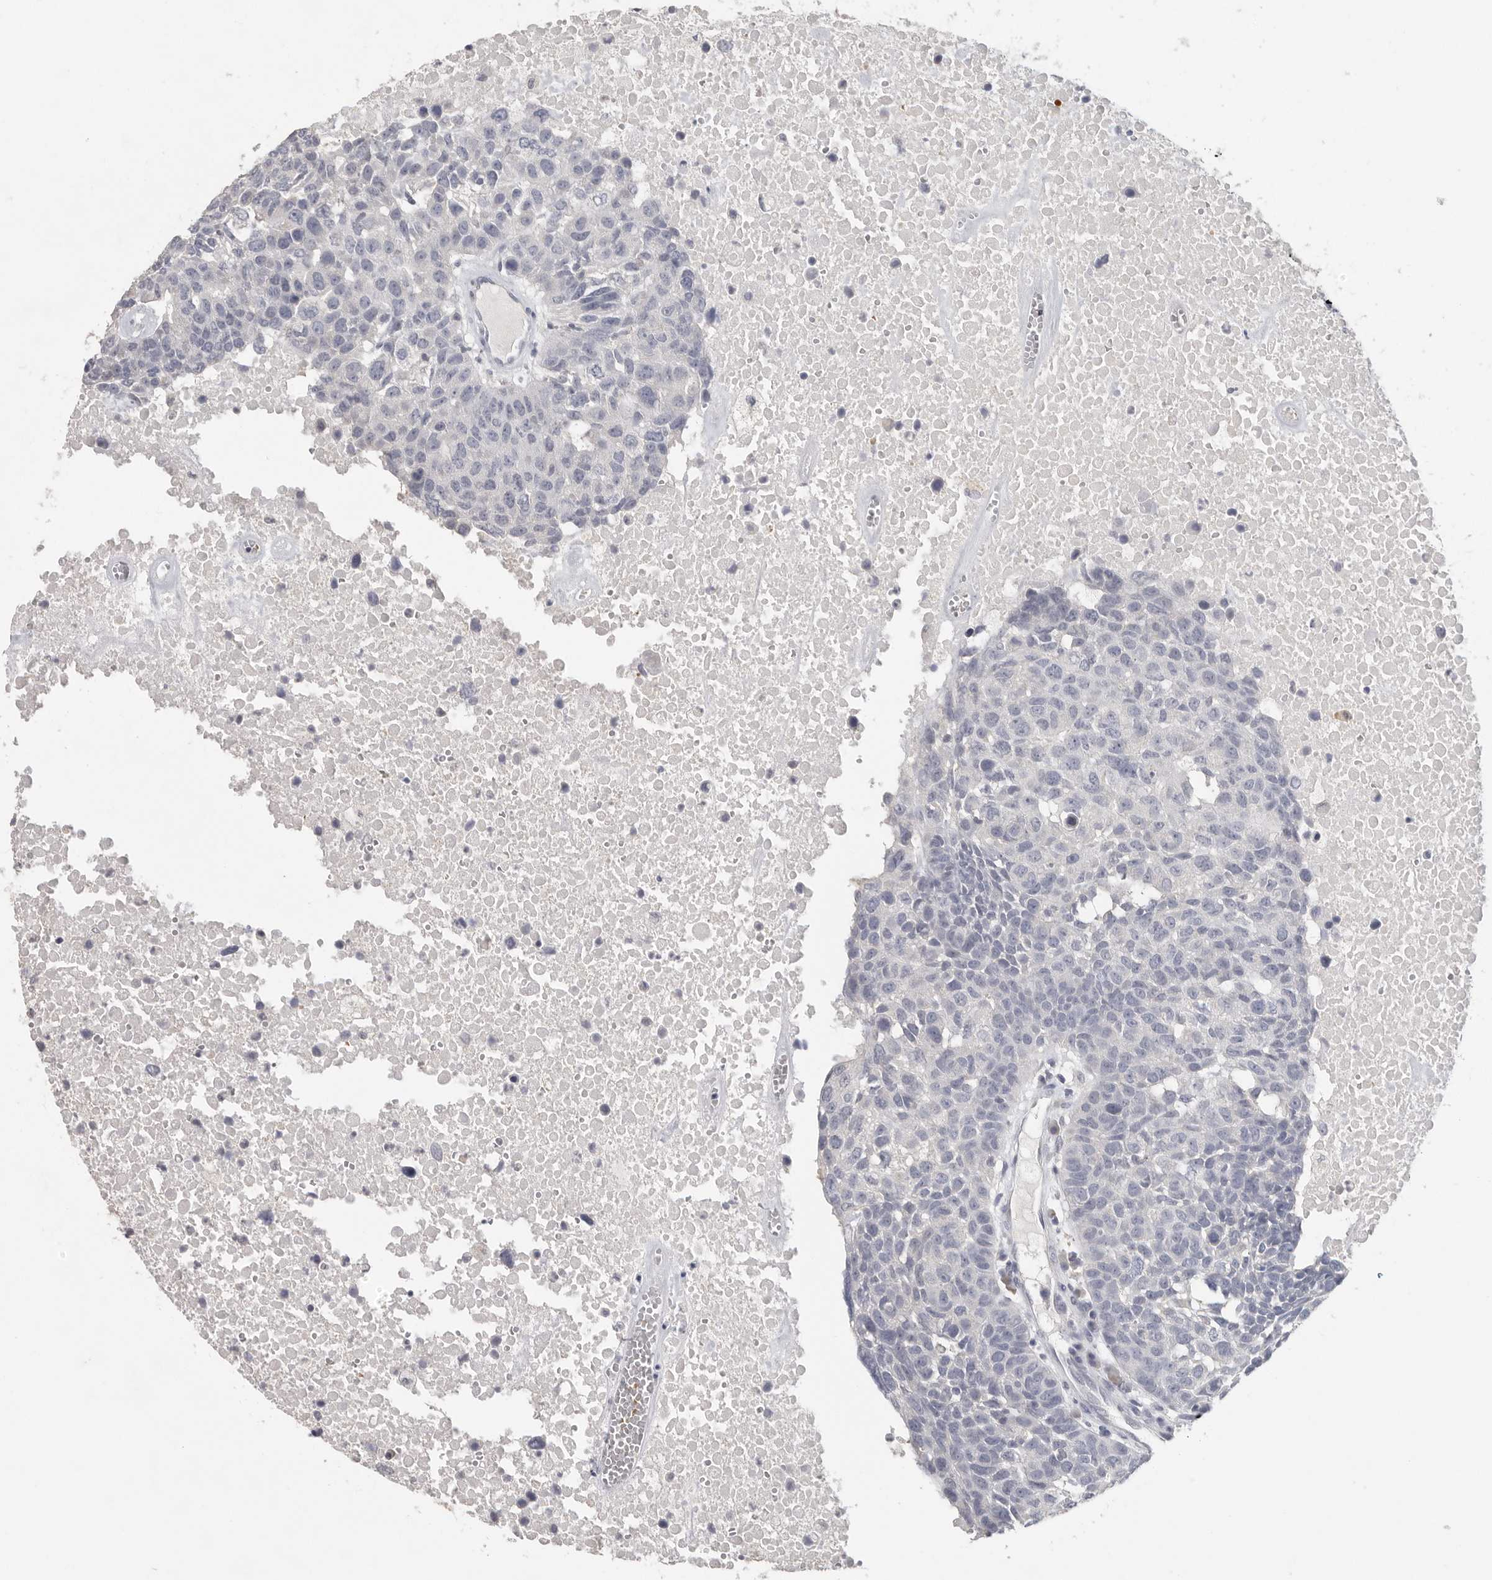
{"staining": {"intensity": "negative", "quantity": "none", "location": "none"}, "tissue": "head and neck cancer", "cell_type": "Tumor cells", "image_type": "cancer", "snomed": [{"axis": "morphology", "description": "Squamous cell carcinoma, NOS"}, {"axis": "topography", "description": "Head-Neck"}], "caption": "An image of head and neck cancer stained for a protein exhibits no brown staining in tumor cells.", "gene": "DNAJC11", "patient": {"sex": "male", "age": 66}}